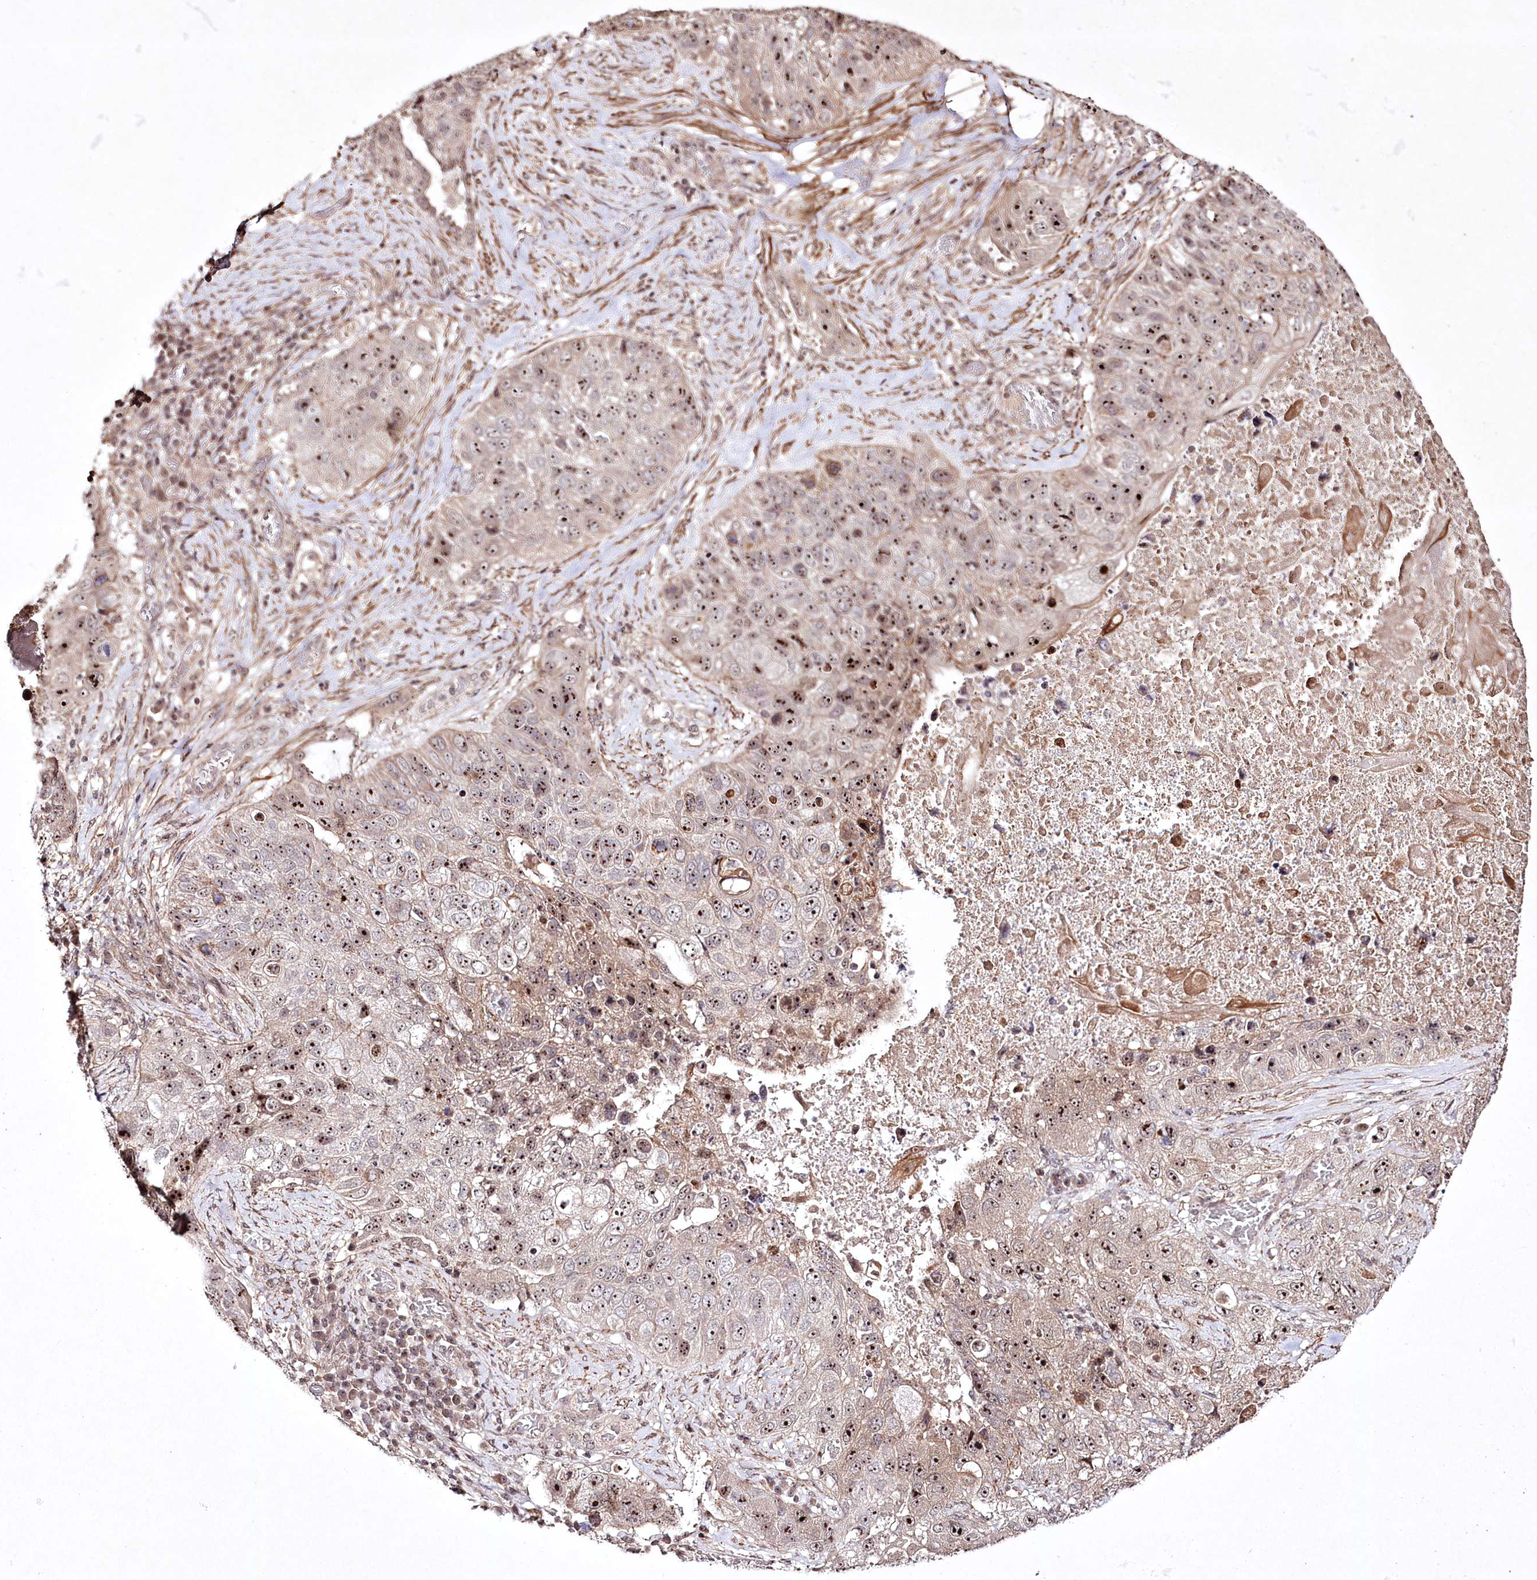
{"staining": {"intensity": "moderate", "quantity": ">75%", "location": "nuclear"}, "tissue": "lung cancer", "cell_type": "Tumor cells", "image_type": "cancer", "snomed": [{"axis": "morphology", "description": "Squamous cell carcinoma, NOS"}, {"axis": "topography", "description": "Lung"}], "caption": "Human squamous cell carcinoma (lung) stained for a protein (brown) reveals moderate nuclear positive positivity in approximately >75% of tumor cells.", "gene": "CCDC59", "patient": {"sex": "male", "age": 61}}